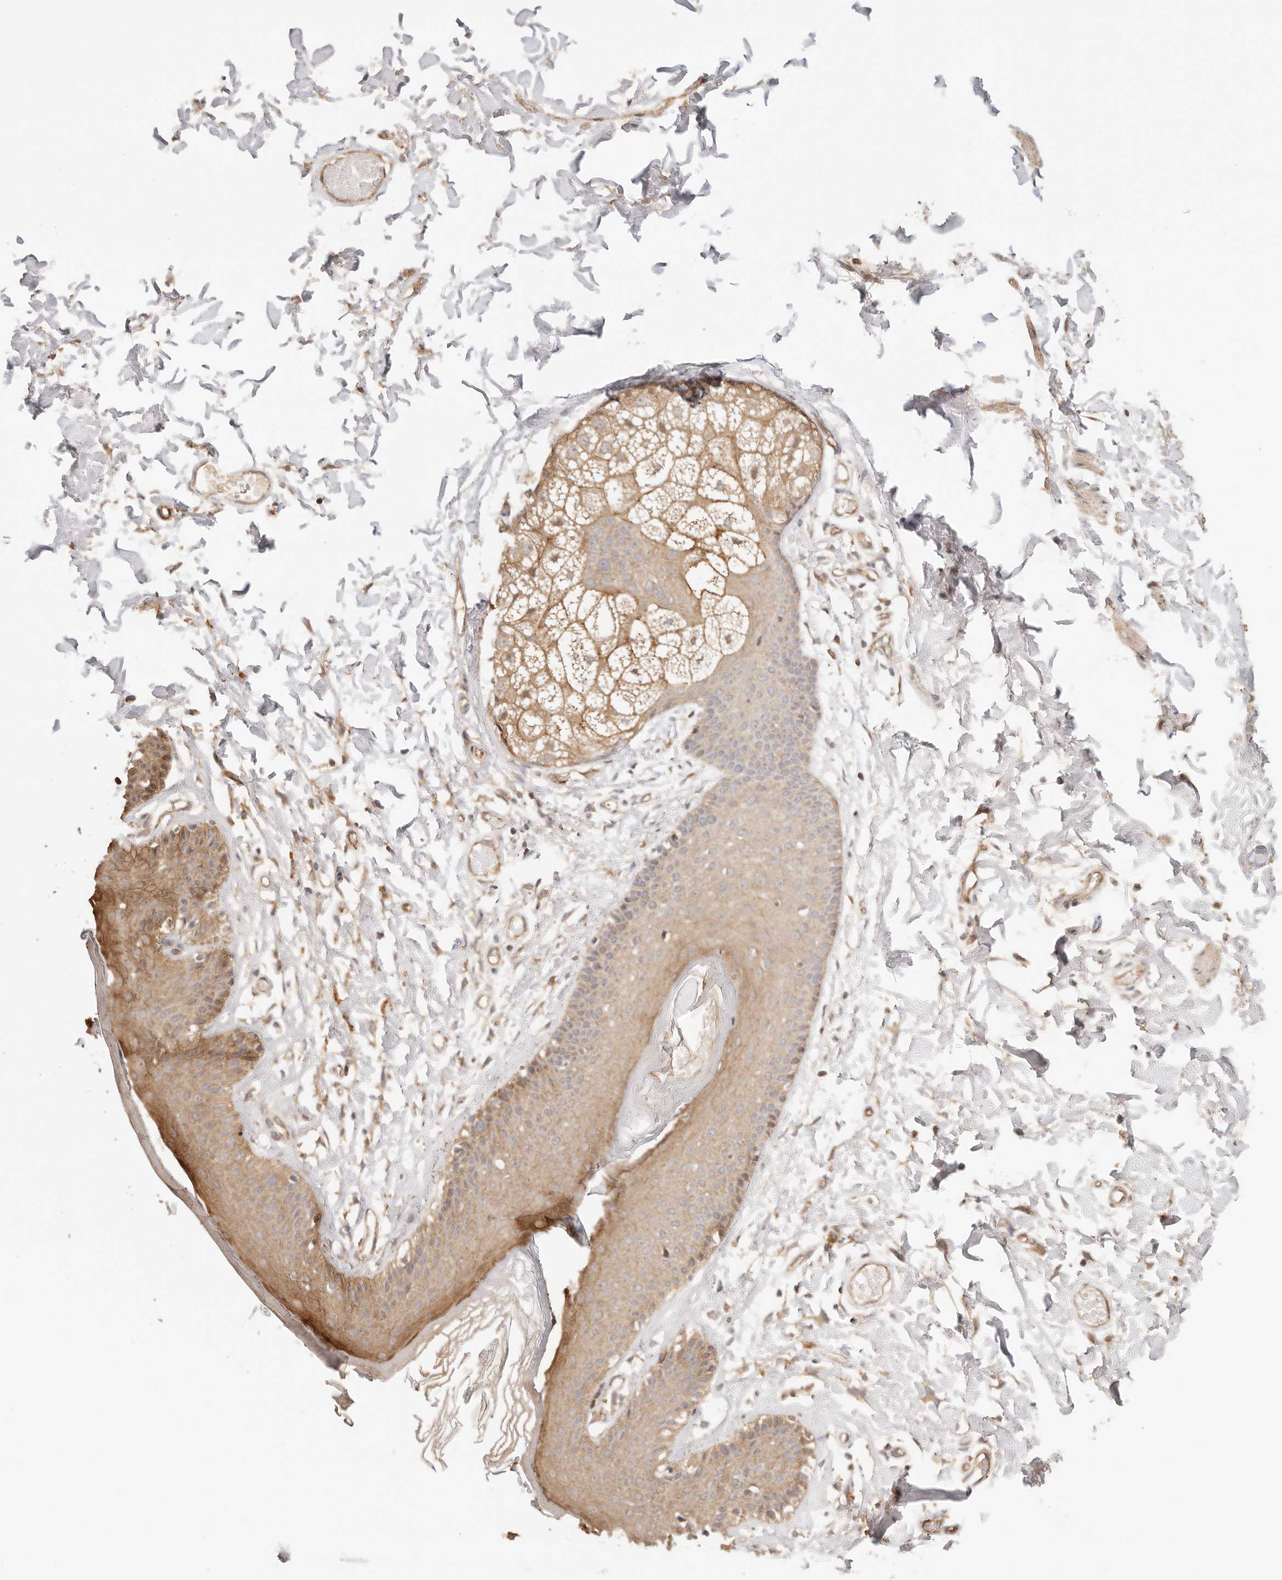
{"staining": {"intensity": "moderate", "quantity": ">75%", "location": "cytoplasmic/membranous"}, "tissue": "skin", "cell_type": "Epidermal cells", "image_type": "normal", "snomed": [{"axis": "morphology", "description": "Normal tissue, NOS"}, {"axis": "topography", "description": "Vulva"}], "caption": "The photomicrograph shows immunohistochemical staining of benign skin. There is moderate cytoplasmic/membranous staining is appreciated in about >75% of epidermal cells. Using DAB (3,3'-diaminobenzidine) (brown) and hematoxylin (blue) stains, captured at high magnification using brightfield microscopy.", "gene": "AFDN", "patient": {"sex": "female", "age": 73}}